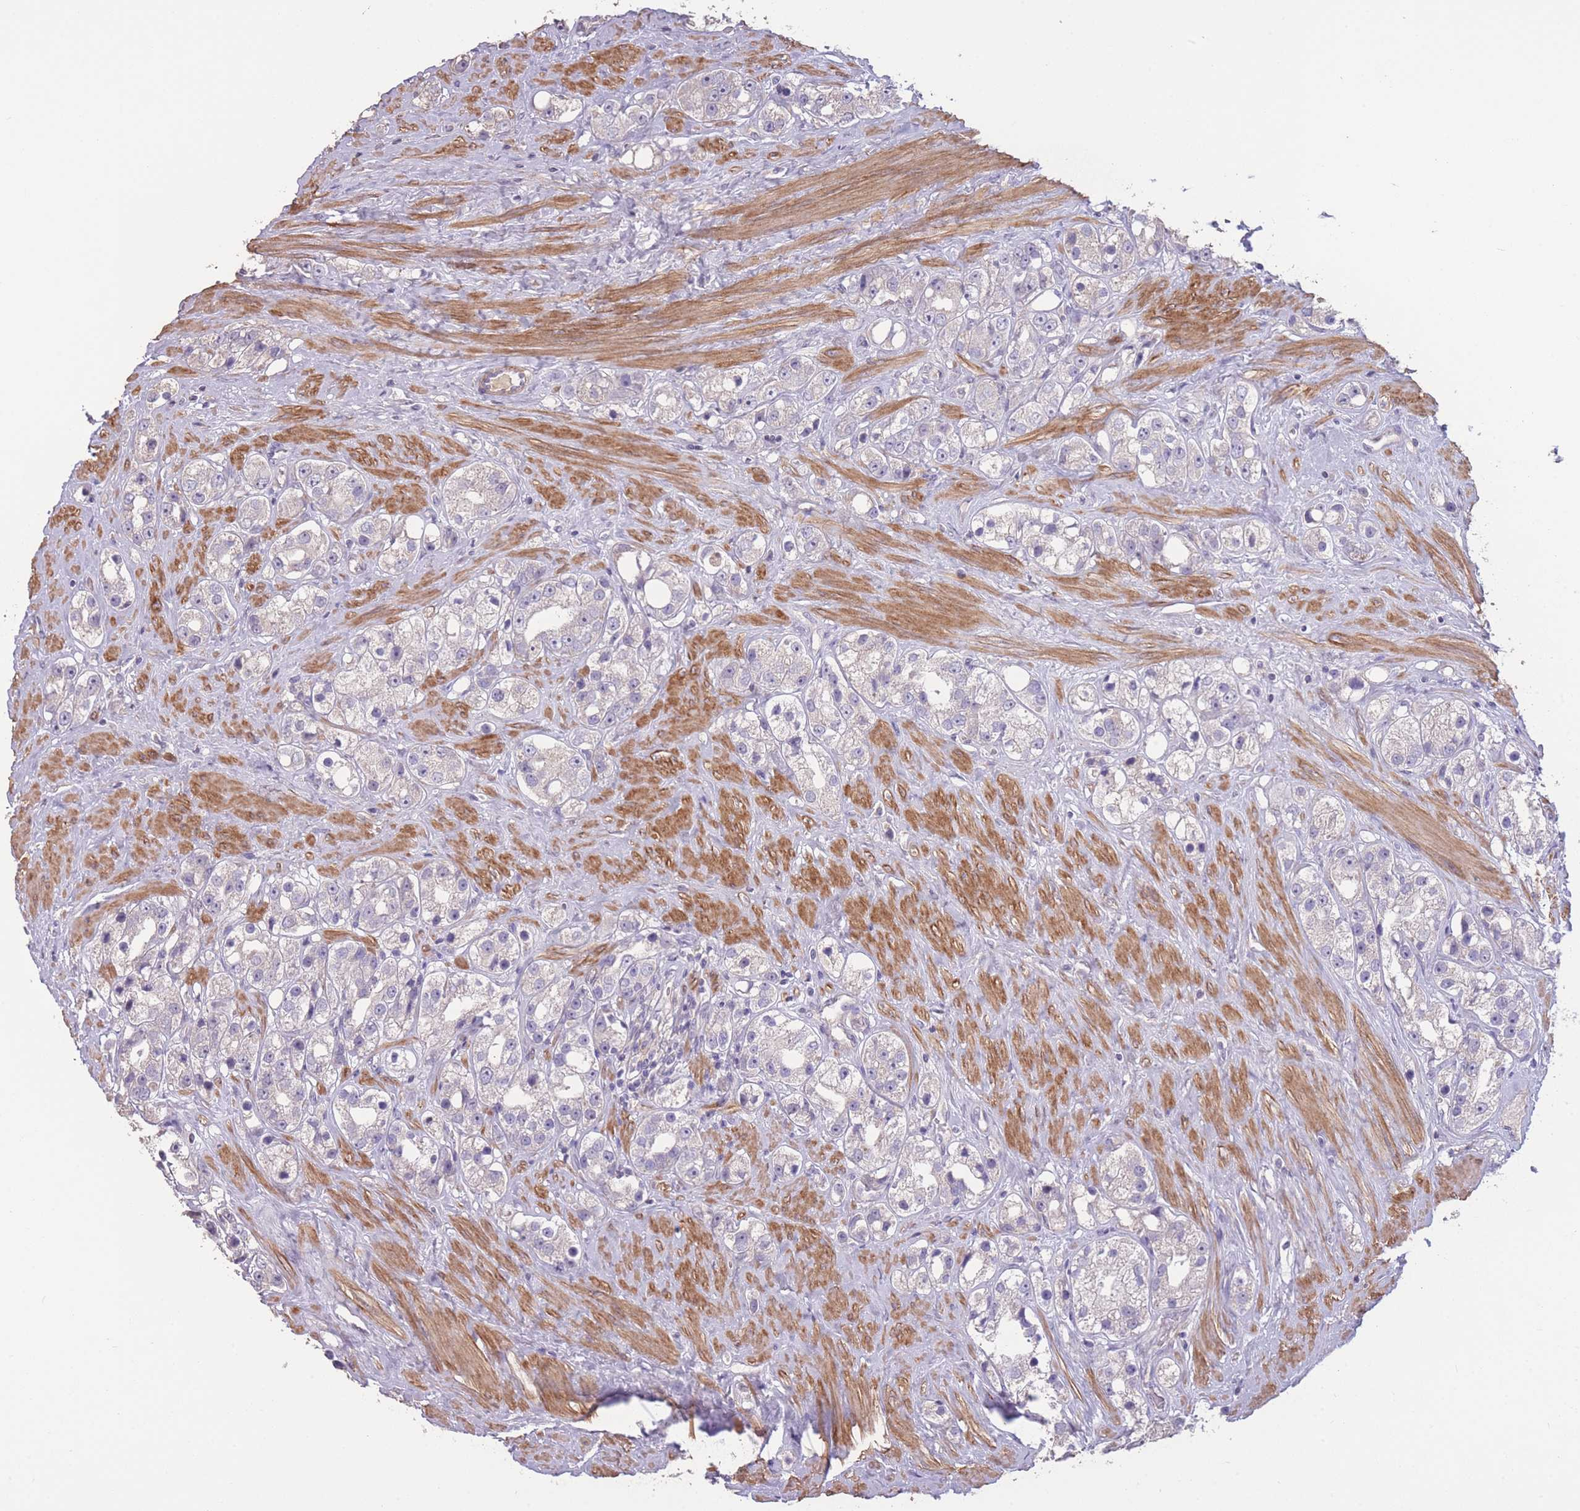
{"staining": {"intensity": "negative", "quantity": "none", "location": "none"}, "tissue": "prostate cancer", "cell_type": "Tumor cells", "image_type": "cancer", "snomed": [{"axis": "morphology", "description": "Adenocarcinoma, NOS"}, {"axis": "topography", "description": "Prostate"}], "caption": "Immunohistochemistry (IHC) of human prostate cancer (adenocarcinoma) reveals no positivity in tumor cells. The staining is performed using DAB (3,3'-diaminobenzidine) brown chromogen with nuclei counter-stained in using hematoxylin.", "gene": "RSPH10B", "patient": {"sex": "male", "age": 79}}